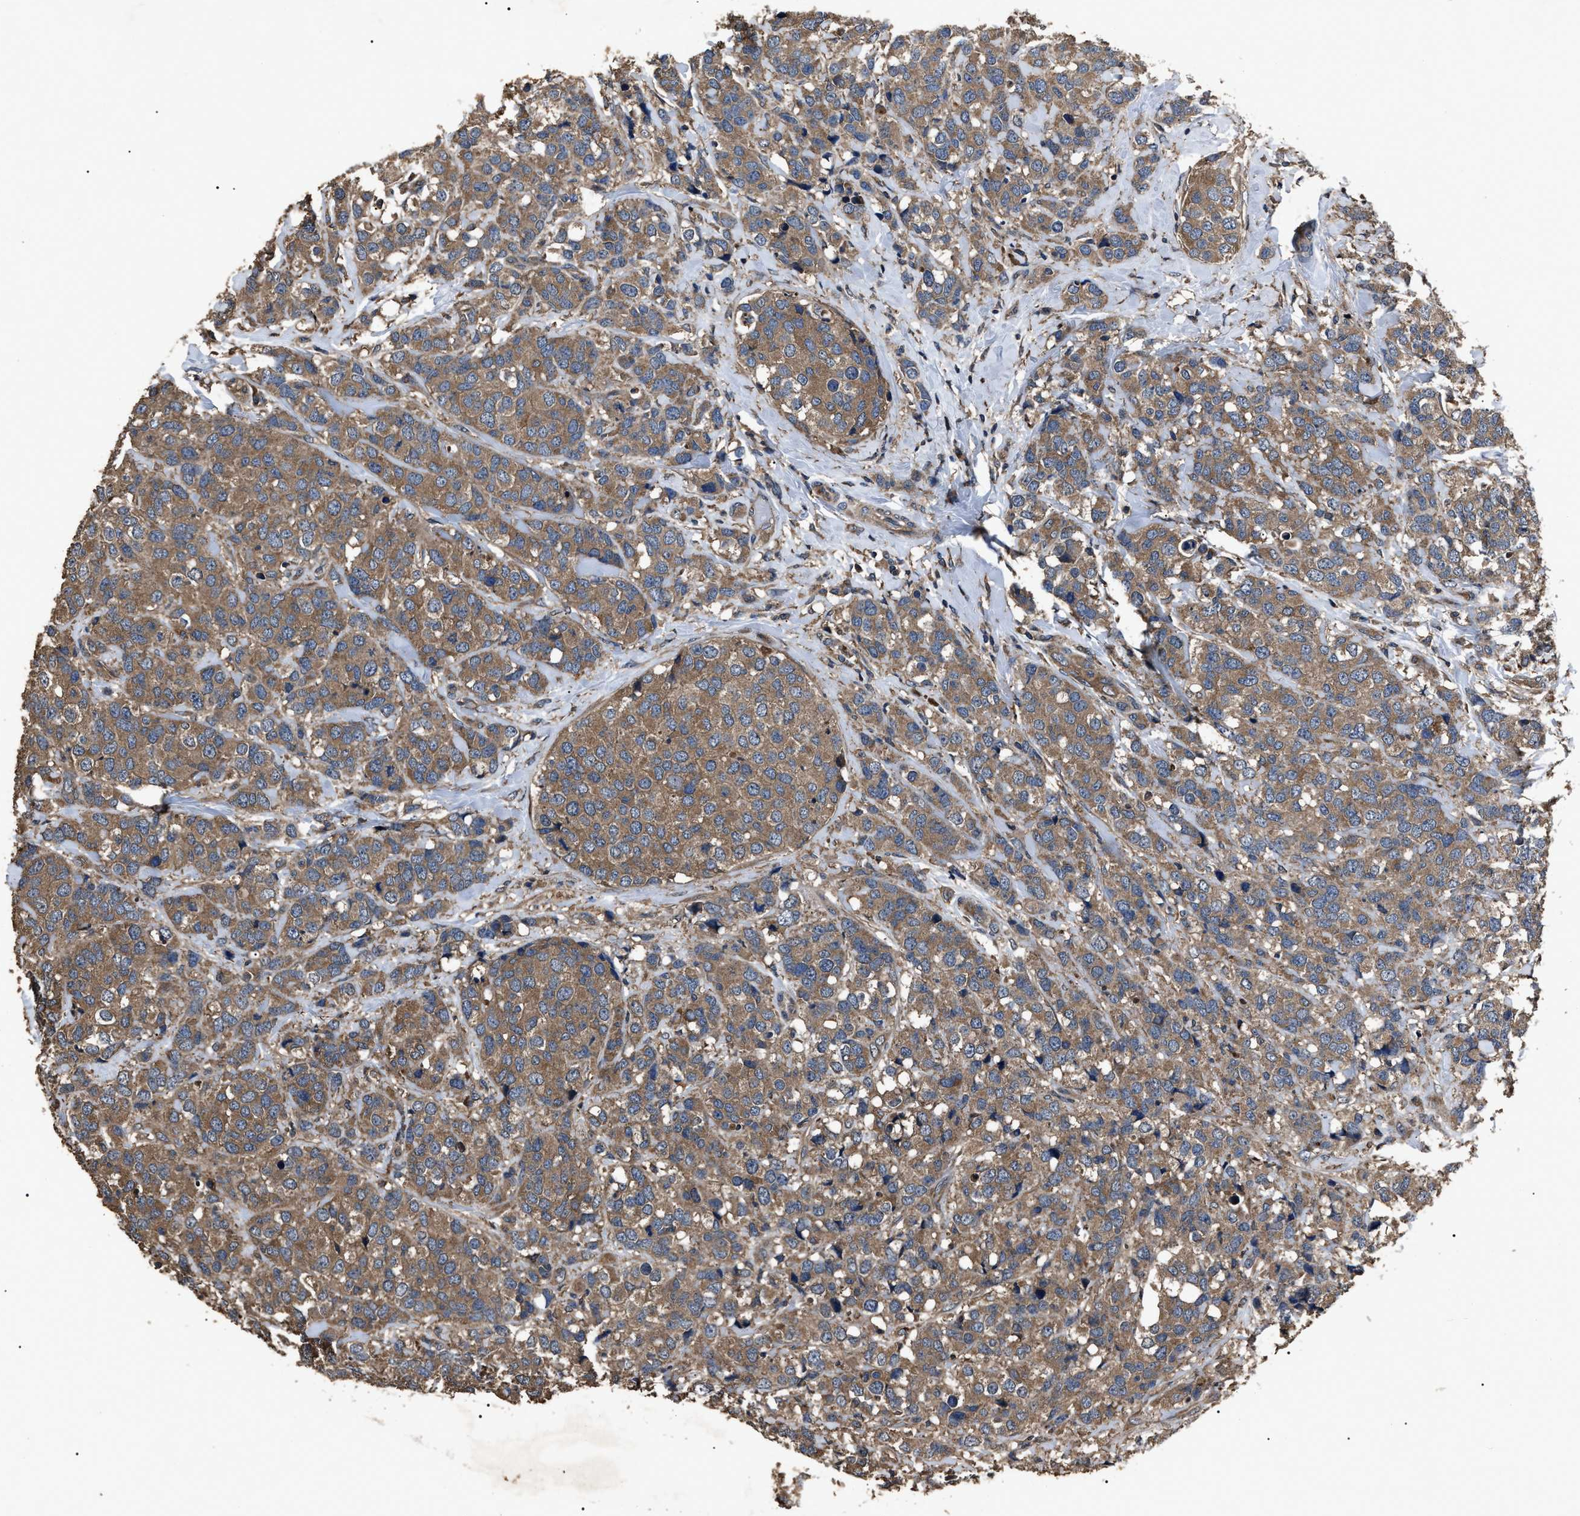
{"staining": {"intensity": "moderate", "quantity": ">75%", "location": "cytoplasmic/membranous"}, "tissue": "breast cancer", "cell_type": "Tumor cells", "image_type": "cancer", "snomed": [{"axis": "morphology", "description": "Lobular carcinoma"}, {"axis": "topography", "description": "Breast"}], "caption": "Immunohistochemical staining of breast cancer displays medium levels of moderate cytoplasmic/membranous protein positivity in about >75% of tumor cells.", "gene": "RNF216", "patient": {"sex": "female", "age": 59}}